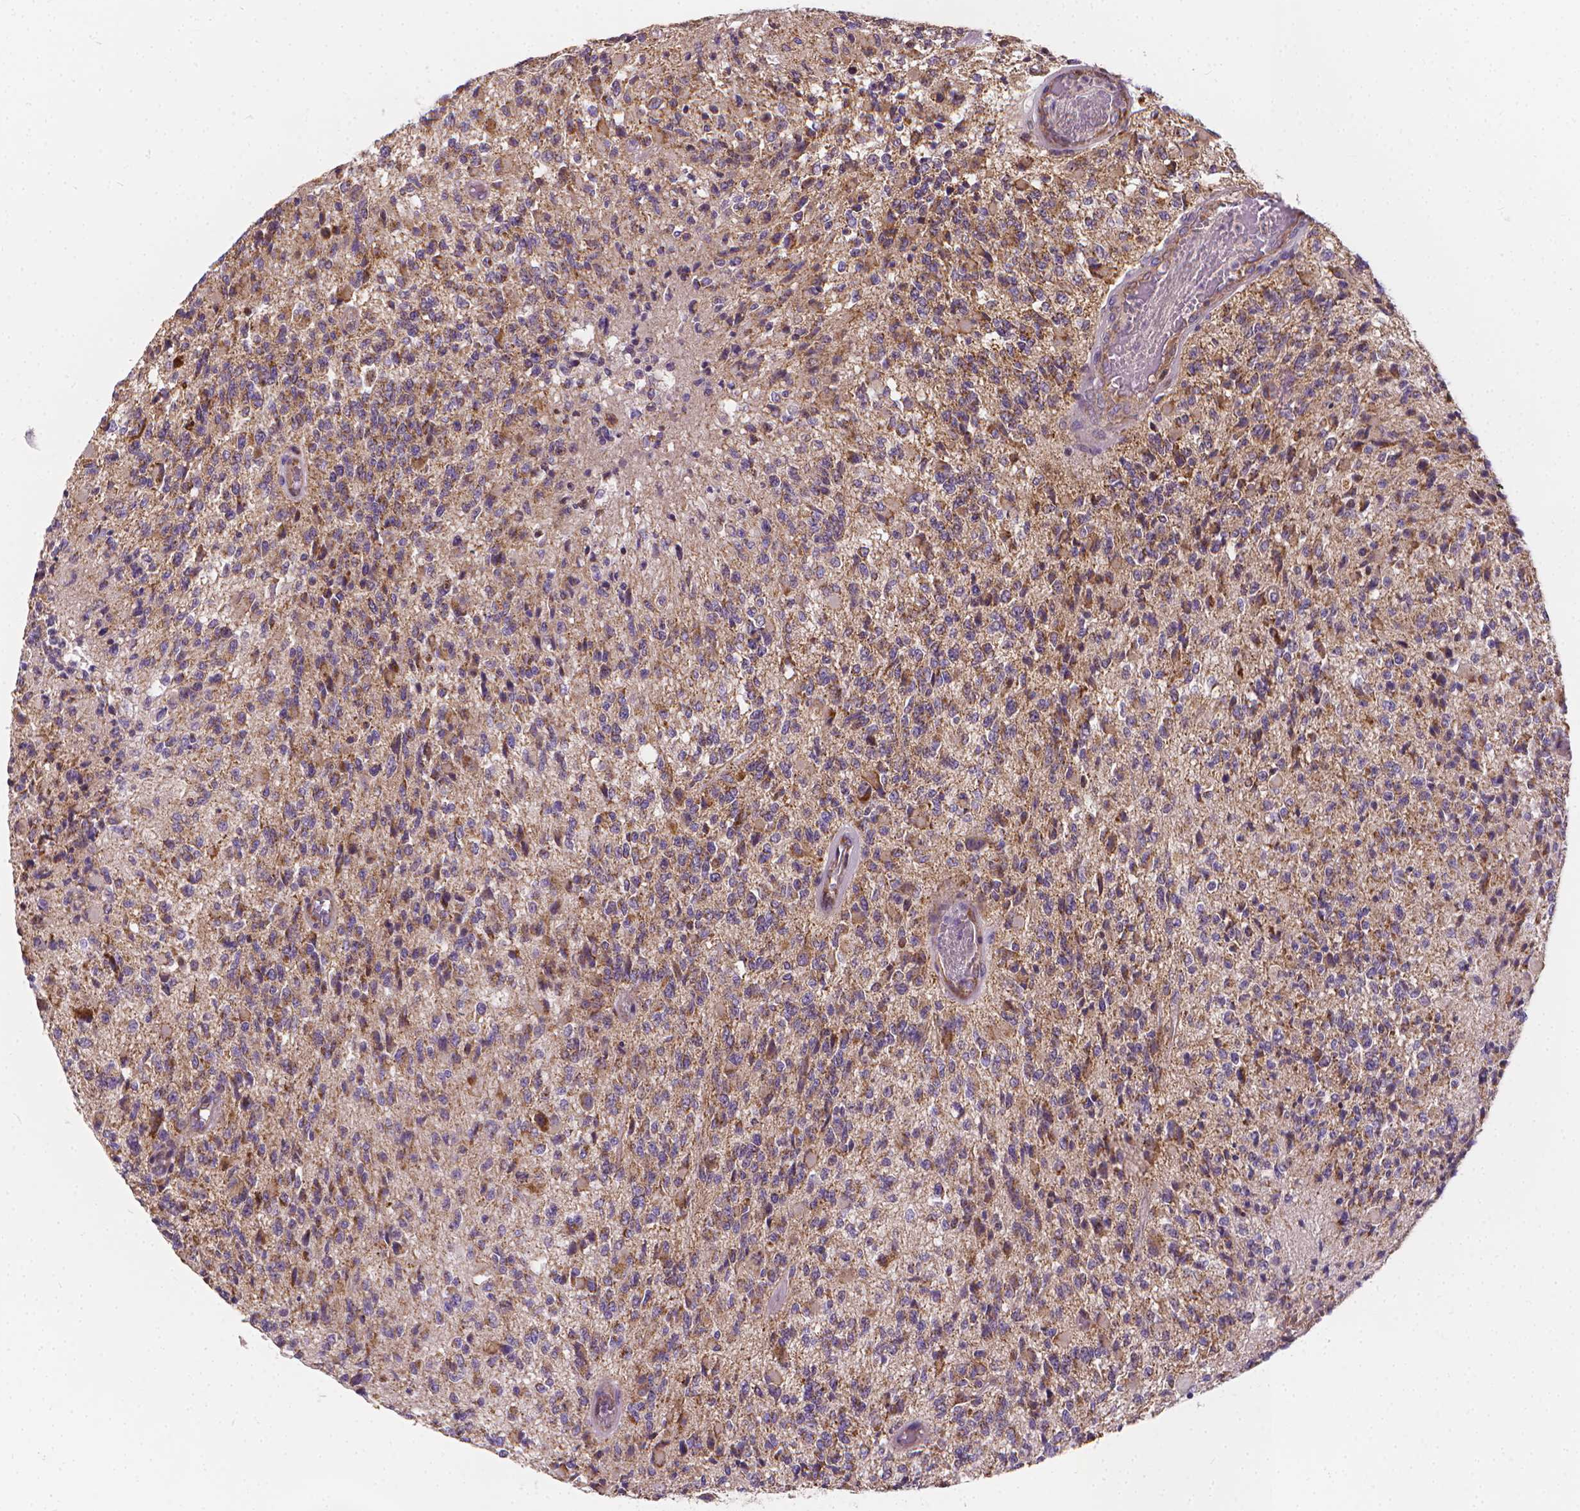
{"staining": {"intensity": "moderate", "quantity": ">75%", "location": "cytoplasmic/membranous"}, "tissue": "glioma", "cell_type": "Tumor cells", "image_type": "cancer", "snomed": [{"axis": "morphology", "description": "Glioma, malignant, High grade"}, {"axis": "topography", "description": "Brain"}], "caption": "Immunohistochemistry (IHC) of glioma demonstrates medium levels of moderate cytoplasmic/membranous positivity in about >75% of tumor cells. (brown staining indicates protein expression, while blue staining denotes nuclei).", "gene": "SNCAIP", "patient": {"sex": "female", "age": 63}}